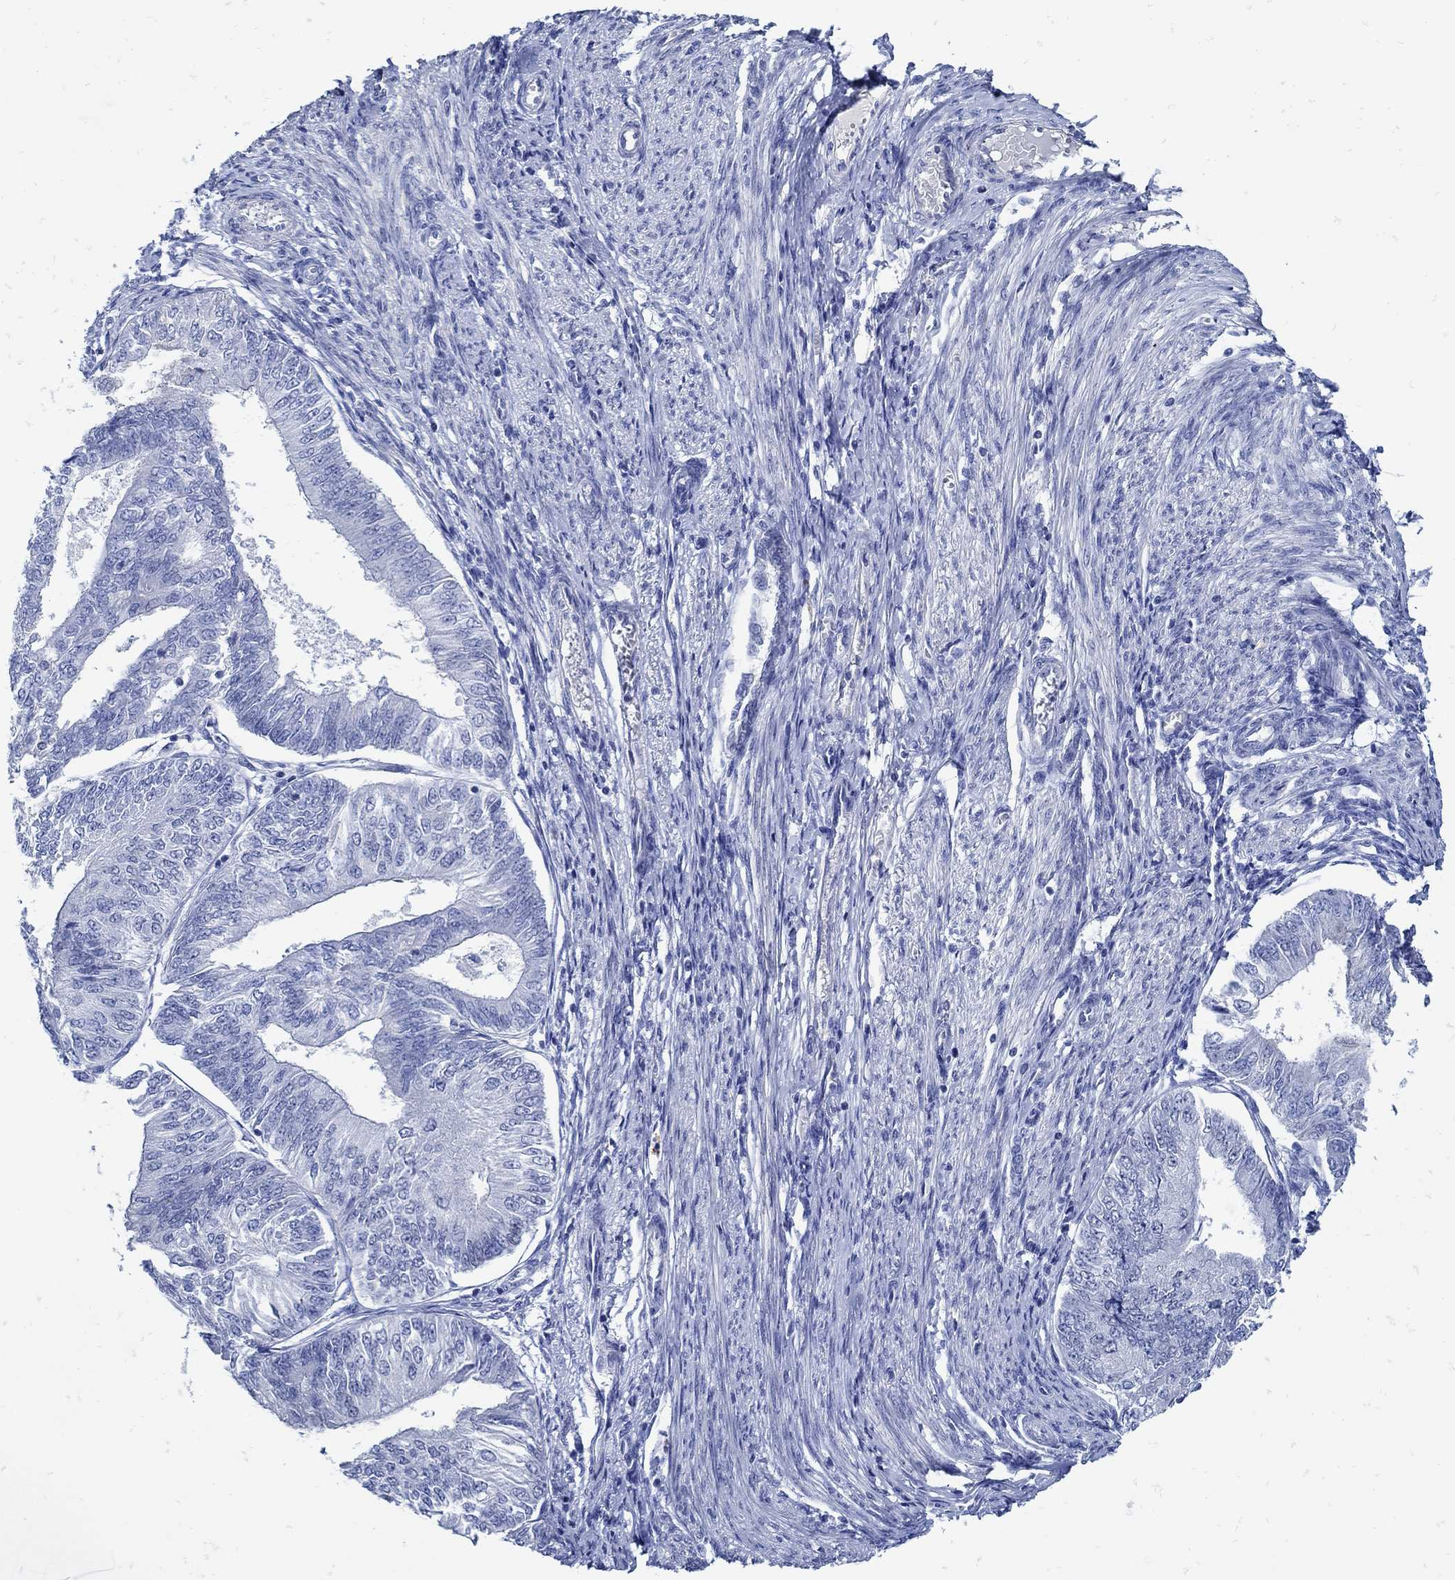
{"staining": {"intensity": "negative", "quantity": "none", "location": "none"}, "tissue": "endometrial cancer", "cell_type": "Tumor cells", "image_type": "cancer", "snomed": [{"axis": "morphology", "description": "Adenocarcinoma, NOS"}, {"axis": "topography", "description": "Endometrium"}], "caption": "Immunohistochemistry of adenocarcinoma (endometrial) exhibits no positivity in tumor cells.", "gene": "NOS1", "patient": {"sex": "female", "age": 58}}